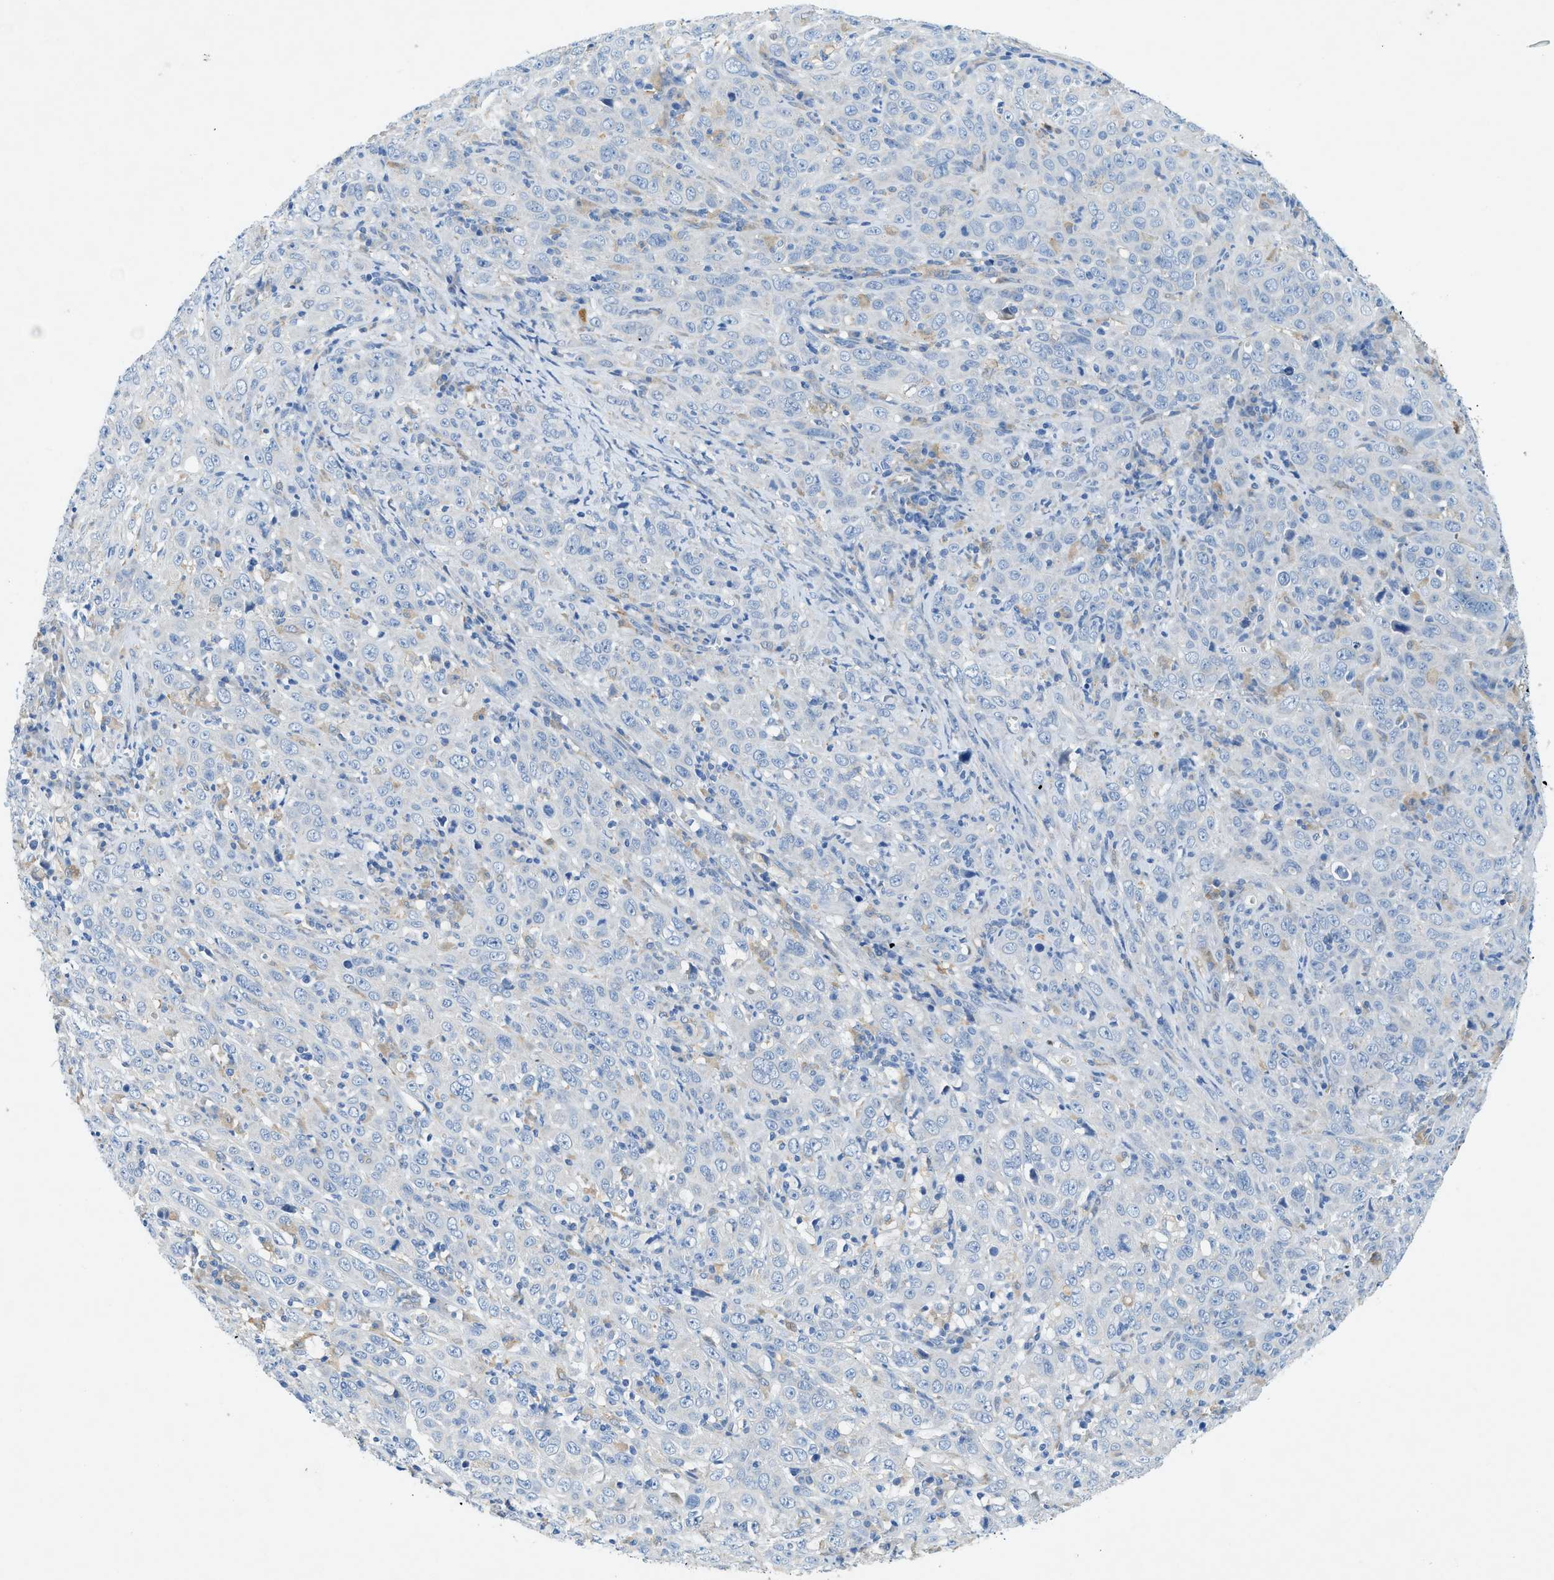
{"staining": {"intensity": "negative", "quantity": "none", "location": "none"}, "tissue": "cervical cancer", "cell_type": "Tumor cells", "image_type": "cancer", "snomed": [{"axis": "morphology", "description": "Squamous cell carcinoma, NOS"}, {"axis": "topography", "description": "Cervix"}], "caption": "Squamous cell carcinoma (cervical) stained for a protein using immunohistochemistry (IHC) exhibits no staining tumor cells.", "gene": "ZDHHC13", "patient": {"sex": "female", "age": 46}}